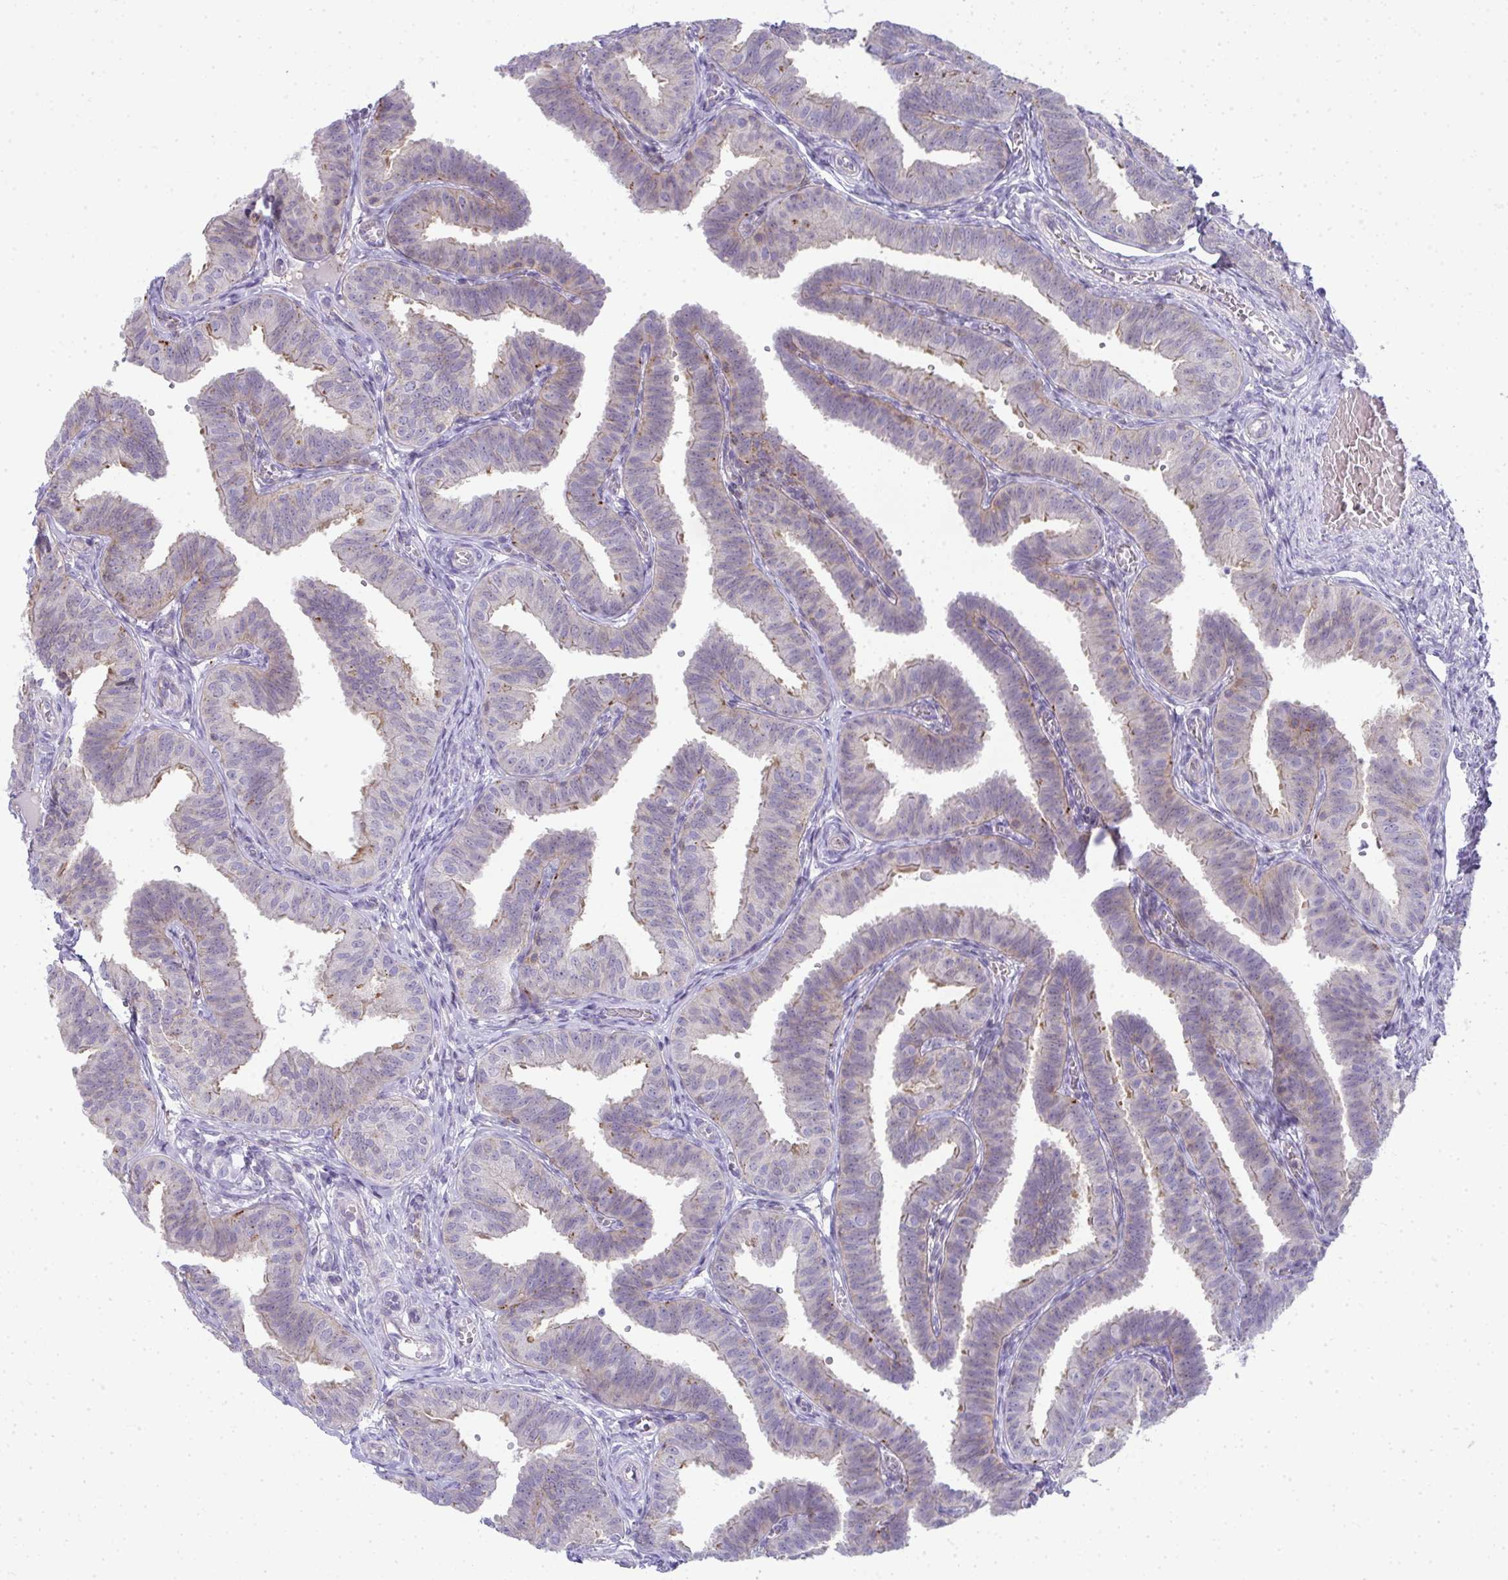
{"staining": {"intensity": "weak", "quantity": "<25%", "location": "cytoplasmic/membranous"}, "tissue": "fallopian tube", "cell_type": "Glandular cells", "image_type": "normal", "snomed": [{"axis": "morphology", "description": "Normal tissue, NOS"}, {"axis": "topography", "description": "Fallopian tube"}], "caption": "Human fallopian tube stained for a protein using immunohistochemistry exhibits no staining in glandular cells.", "gene": "VPS4B", "patient": {"sex": "female", "age": 25}}